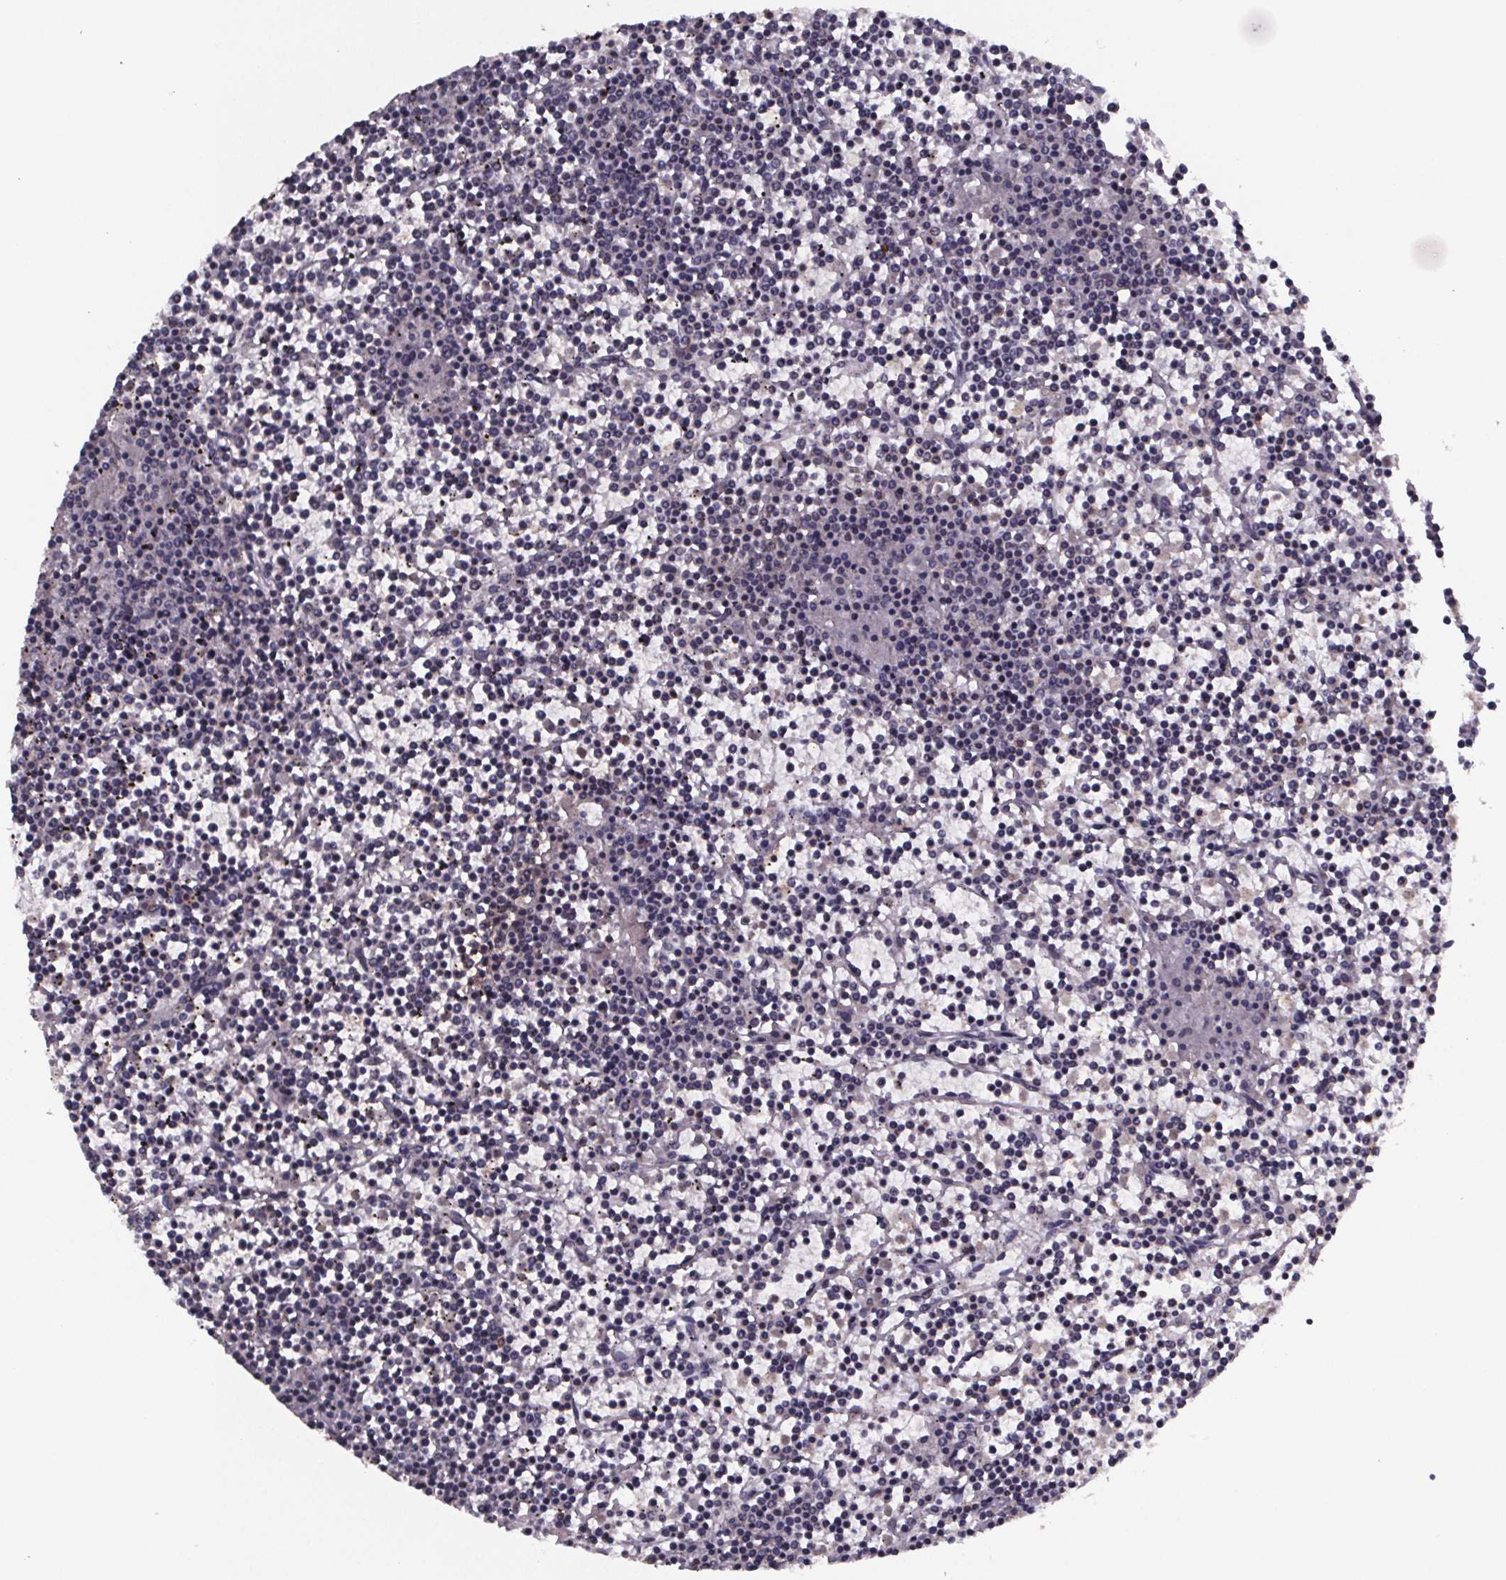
{"staining": {"intensity": "negative", "quantity": "none", "location": "none"}, "tissue": "lymphoma", "cell_type": "Tumor cells", "image_type": "cancer", "snomed": [{"axis": "morphology", "description": "Malignant lymphoma, non-Hodgkin's type, Low grade"}, {"axis": "topography", "description": "Spleen"}], "caption": "Immunohistochemical staining of human malignant lymphoma, non-Hodgkin's type (low-grade) shows no significant positivity in tumor cells.", "gene": "PALLD", "patient": {"sex": "female", "age": 19}}